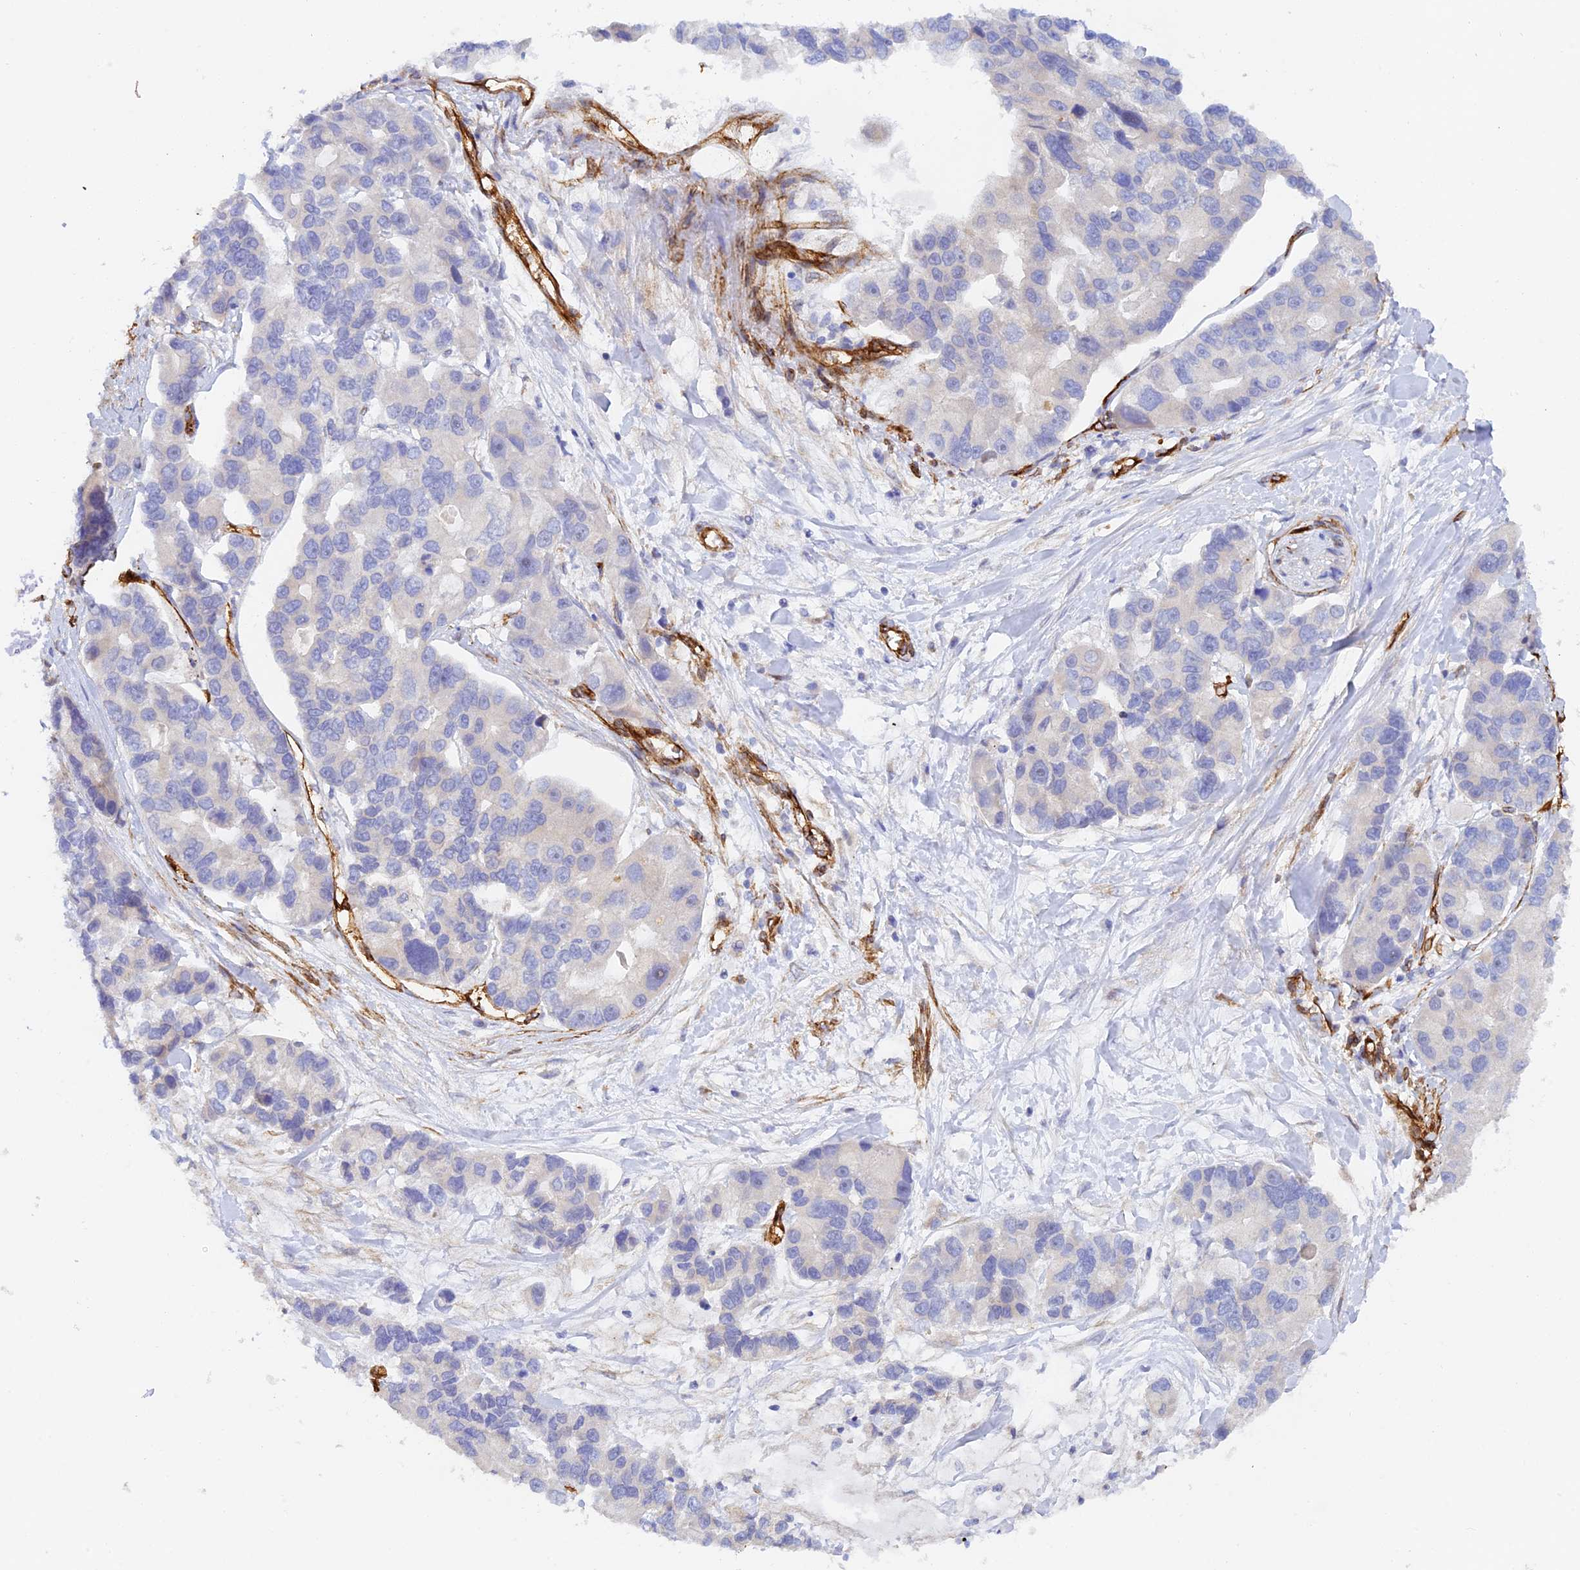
{"staining": {"intensity": "negative", "quantity": "none", "location": "none"}, "tissue": "lung cancer", "cell_type": "Tumor cells", "image_type": "cancer", "snomed": [{"axis": "morphology", "description": "Adenocarcinoma, NOS"}, {"axis": "topography", "description": "Lung"}], "caption": "A histopathology image of human lung cancer is negative for staining in tumor cells.", "gene": "MYO9A", "patient": {"sex": "female", "age": 54}}